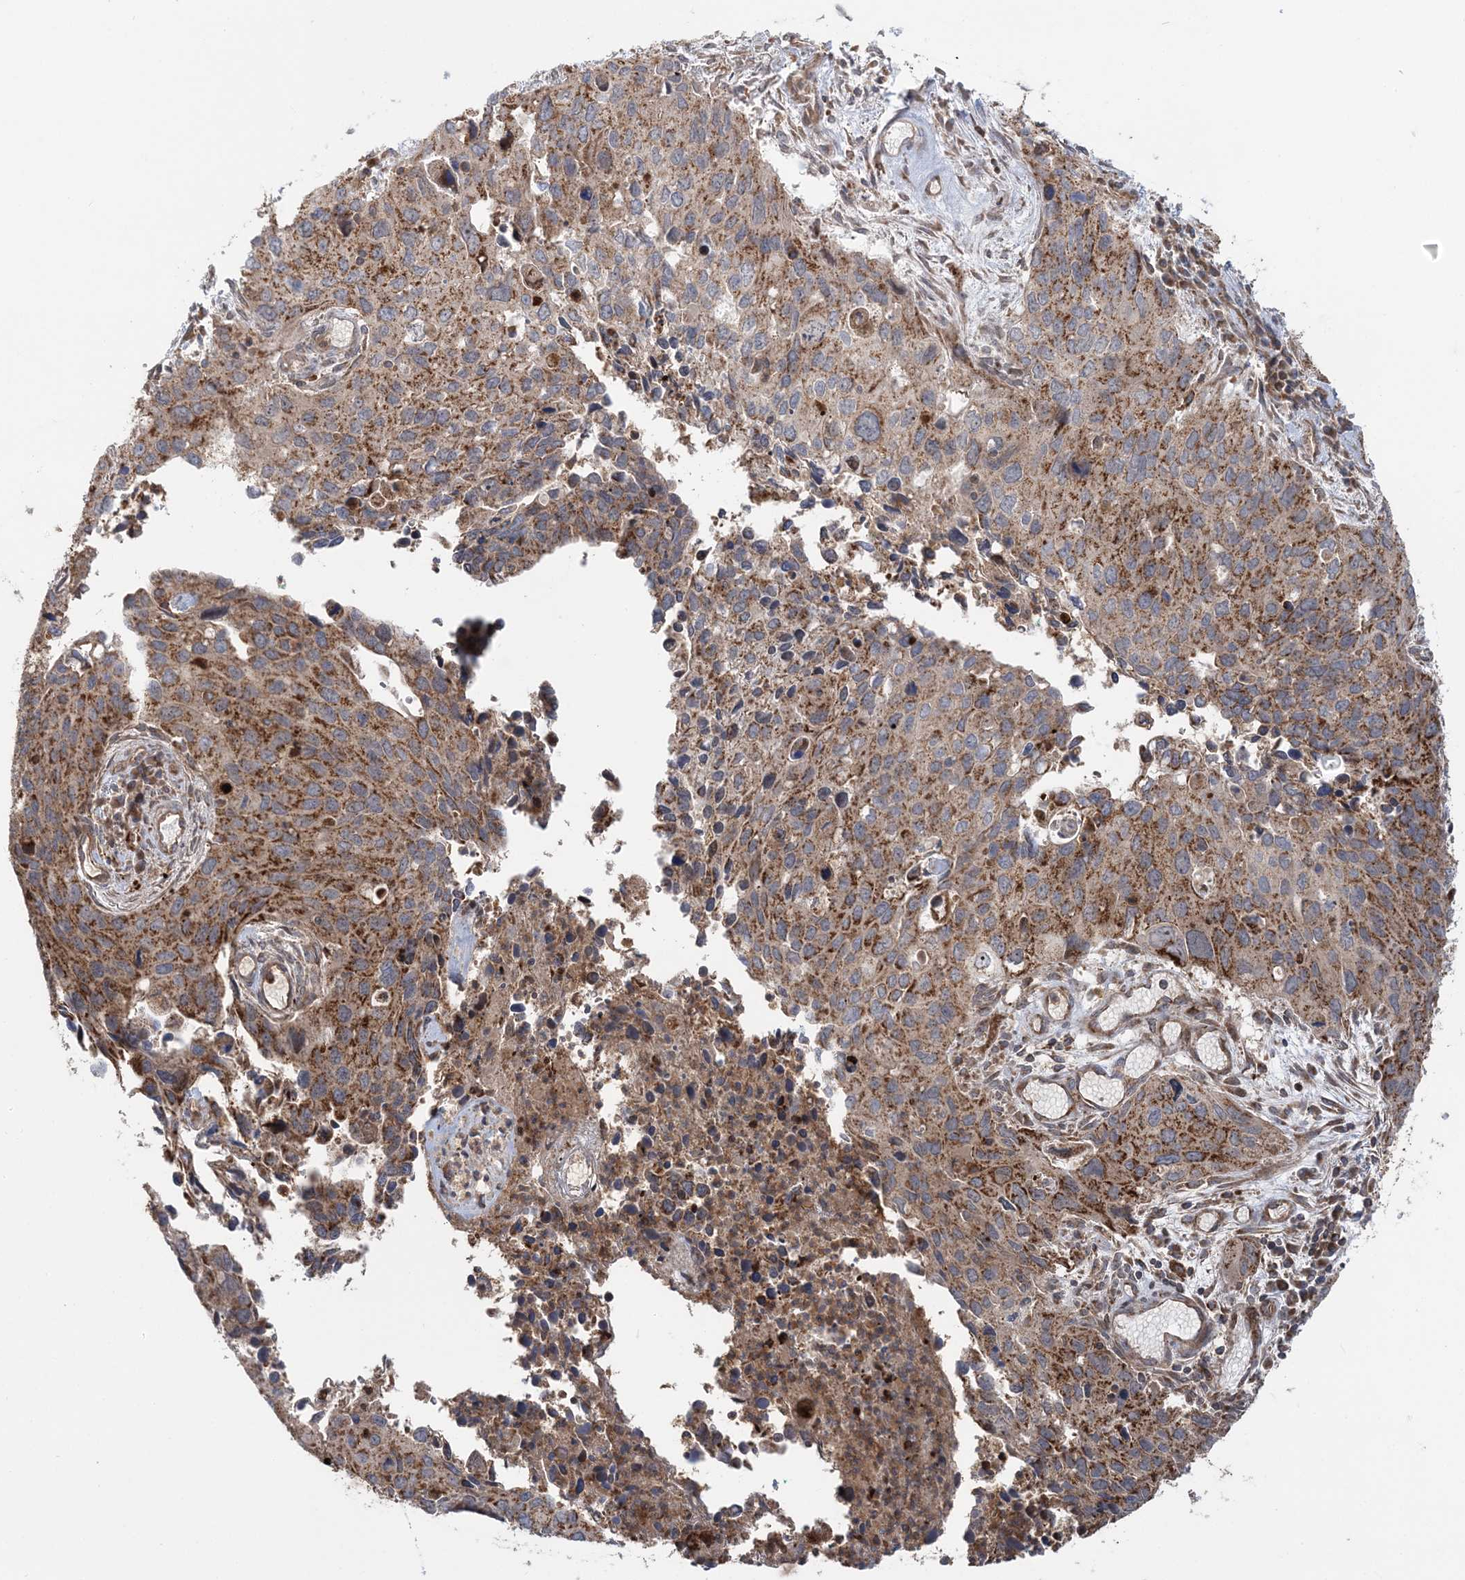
{"staining": {"intensity": "moderate", "quantity": ">75%", "location": "cytoplasmic/membranous"}, "tissue": "cervical cancer", "cell_type": "Tumor cells", "image_type": "cancer", "snomed": [{"axis": "morphology", "description": "Squamous cell carcinoma, NOS"}, {"axis": "topography", "description": "Cervix"}], "caption": "DAB immunohistochemical staining of cervical cancer (squamous cell carcinoma) shows moderate cytoplasmic/membranous protein expression in about >75% of tumor cells. The protein is shown in brown color, while the nuclei are stained blue.", "gene": "LRPPRC", "patient": {"sex": "female", "age": 55}}